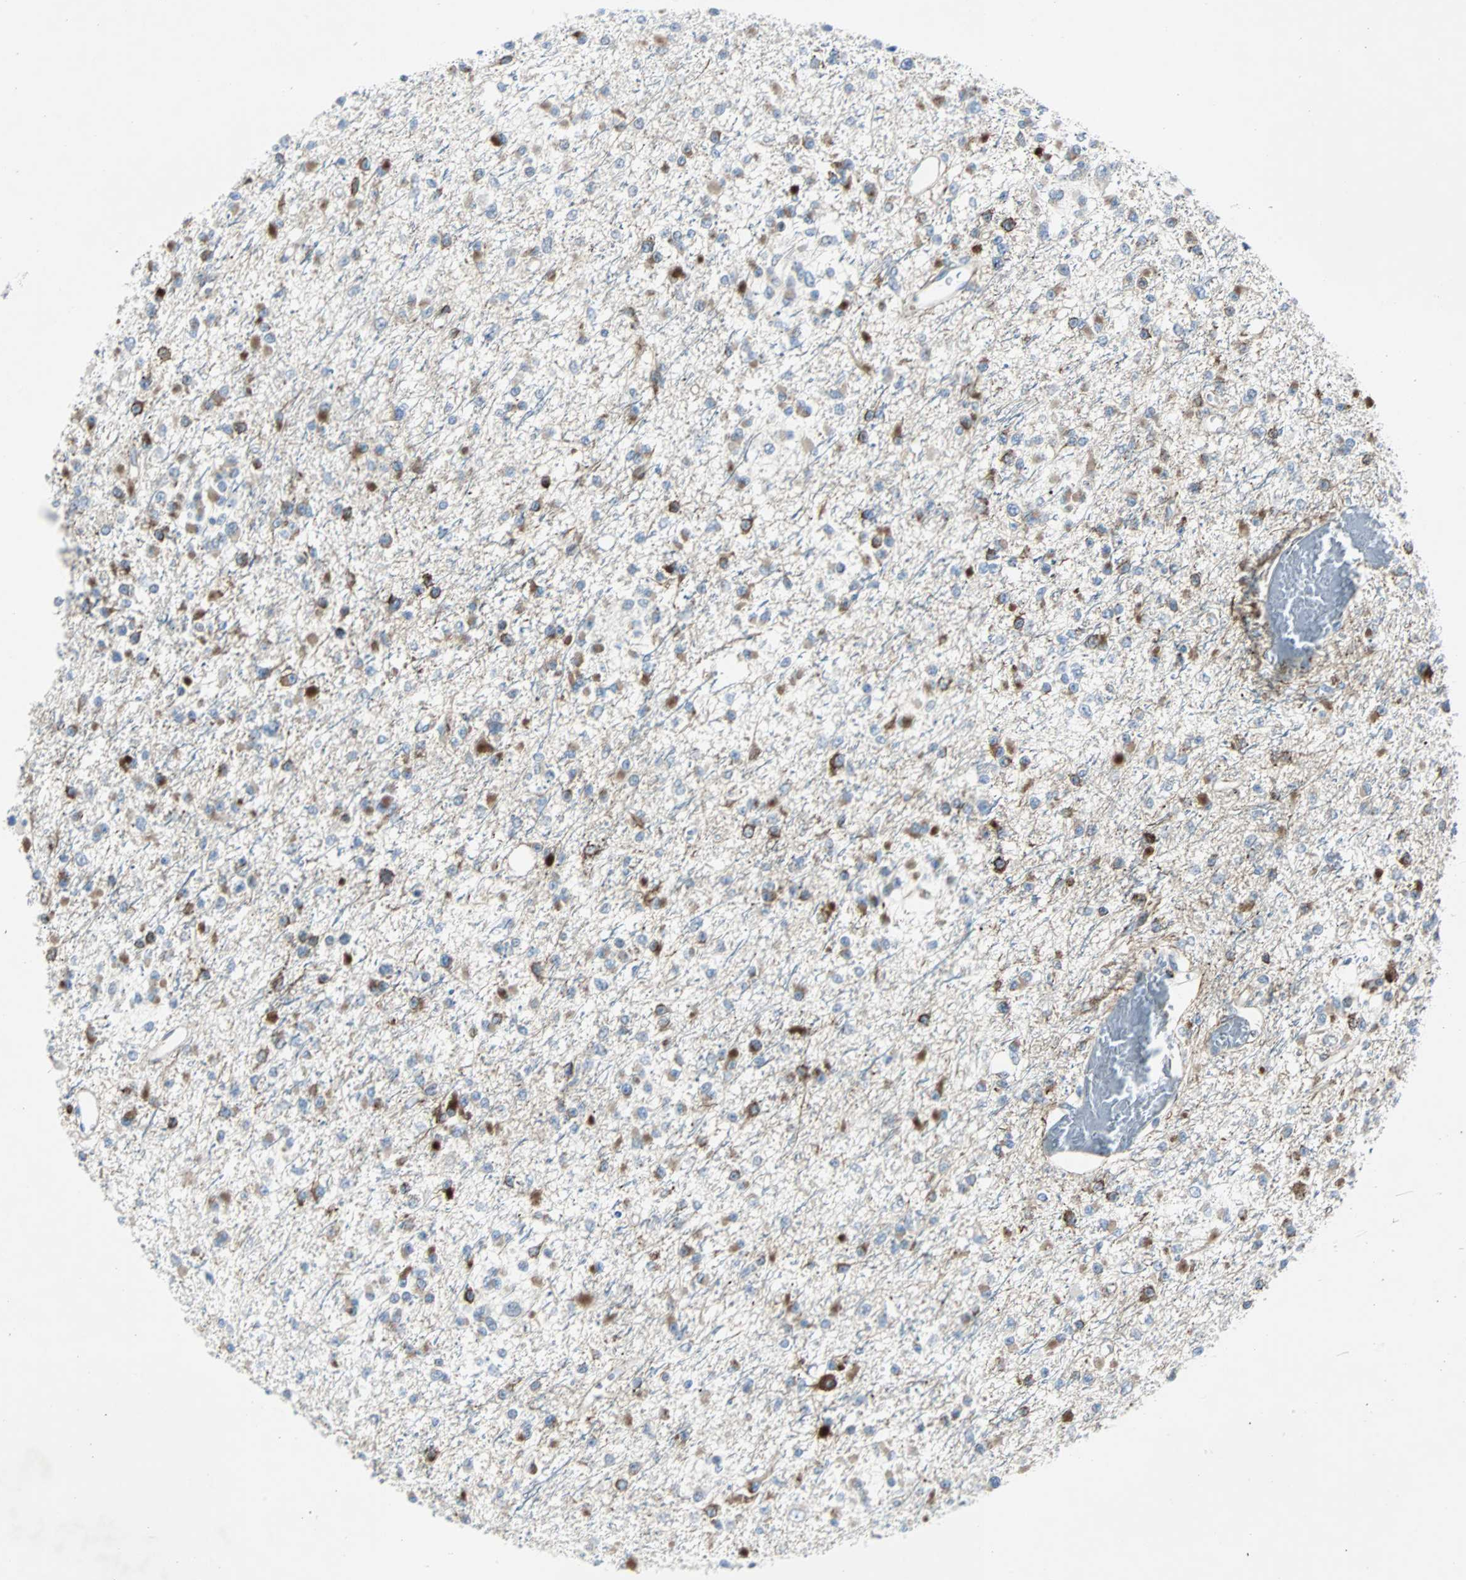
{"staining": {"intensity": "strong", "quantity": "25%-75%", "location": "cytoplasmic/membranous"}, "tissue": "glioma", "cell_type": "Tumor cells", "image_type": "cancer", "snomed": [{"axis": "morphology", "description": "Glioma, malignant, Low grade"}, {"axis": "topography", "description": "Brain"}], "caption": "Human glioma stained with a brown dye displays strong cytoplasmic/membranous positive staining in approximately 25%-75% of tumor cells.", "gene": "BBC3", "patient": {"sex": "female", "age": 22}}